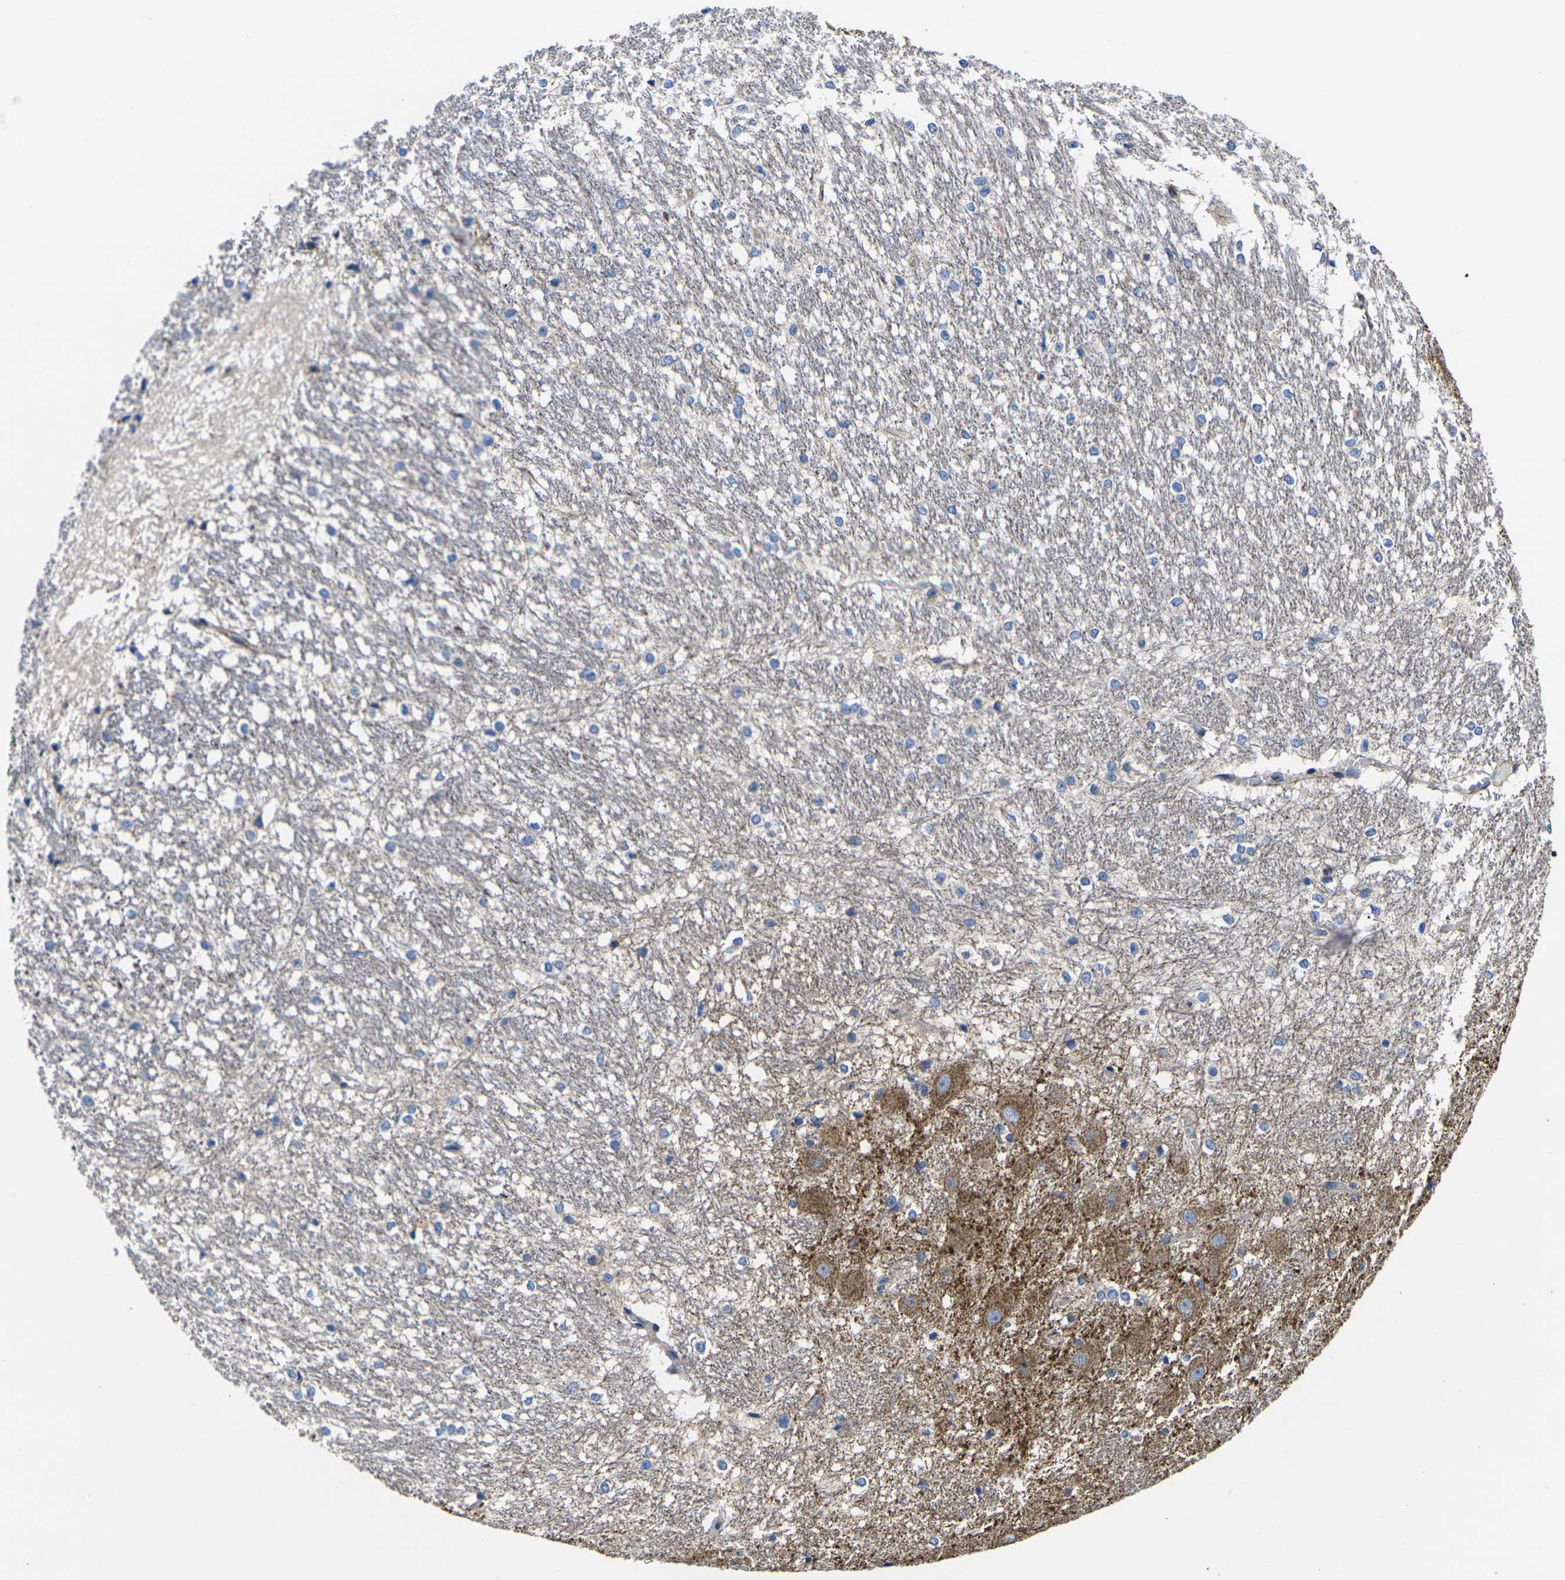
{"staining": {"intensity": "negative", "quantity": "none", "location": "none"}, "tissue": "hippocampus", "cell_type": "Glial cells", "image_type": "normal", "snomed": [{"axis": "morphology", "description": "Normal tissue, NOS"}, {"axis": "topography", "description": "Hippocampus"}], "caption": "Immunohistochemical staining of normal human hippocampus exhibits no significant staining in glial cells.", "gene": "GPR4", "patient": {"sex": "female", "age": 19}}